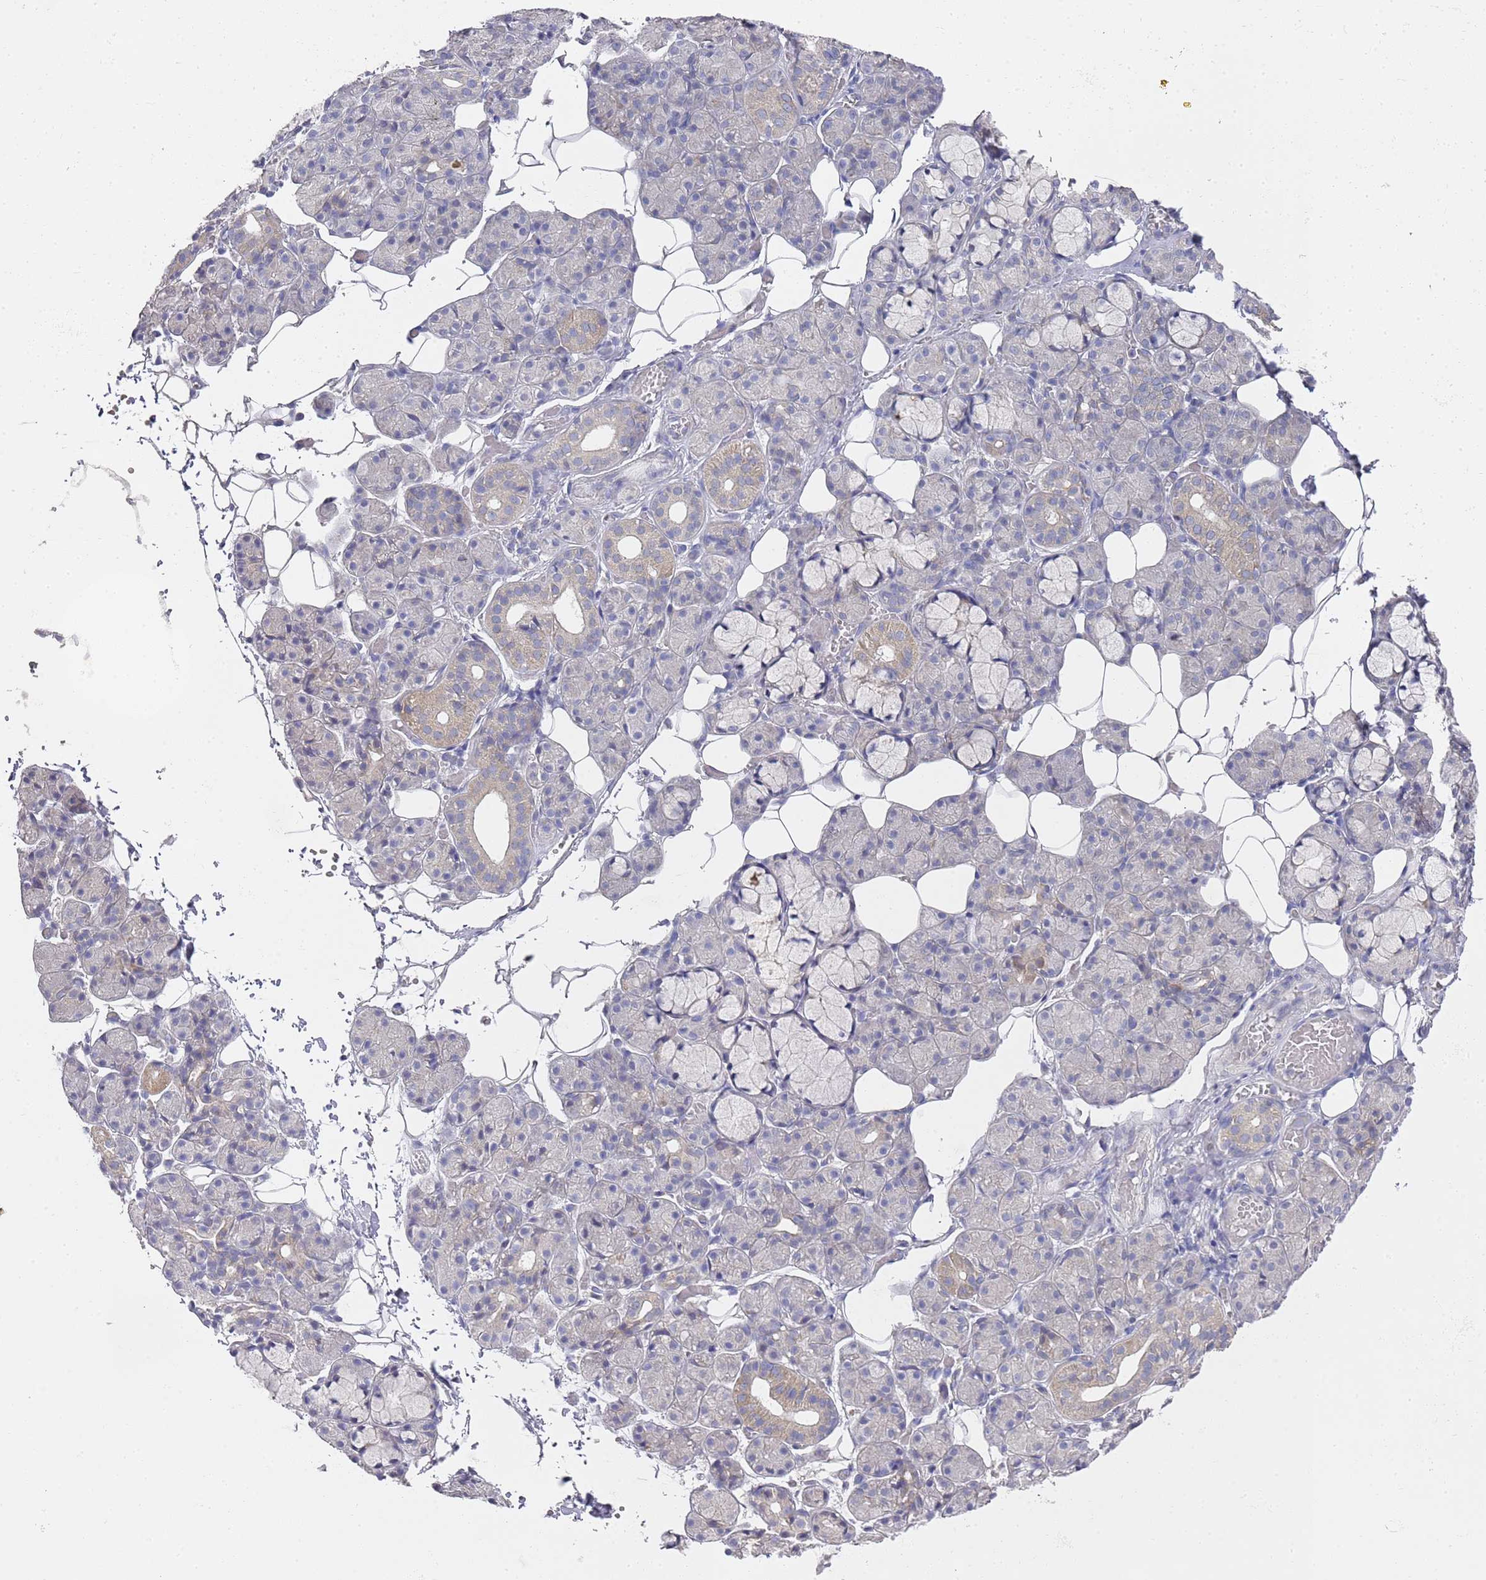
{"staining": {"intensity": "weak", "quantity": "<25%", "location": "cytoplasmic/membranous"}, "tissue": "salivary gland", "cell_type": "Glandular cells", "image_type": "normal", "snomed": [{"axis": "morphology", "description": "Normal tissue, NOS"}, {"axis": "topography", "description": "Salivary gland"}], "caption": "Salivary gland stained for a protein using immunohistochemistry (IHC) demonstrates no expression glandular cells.", "gene": "NPEPPS", "patient": {"sex": "male", "age": 63}}